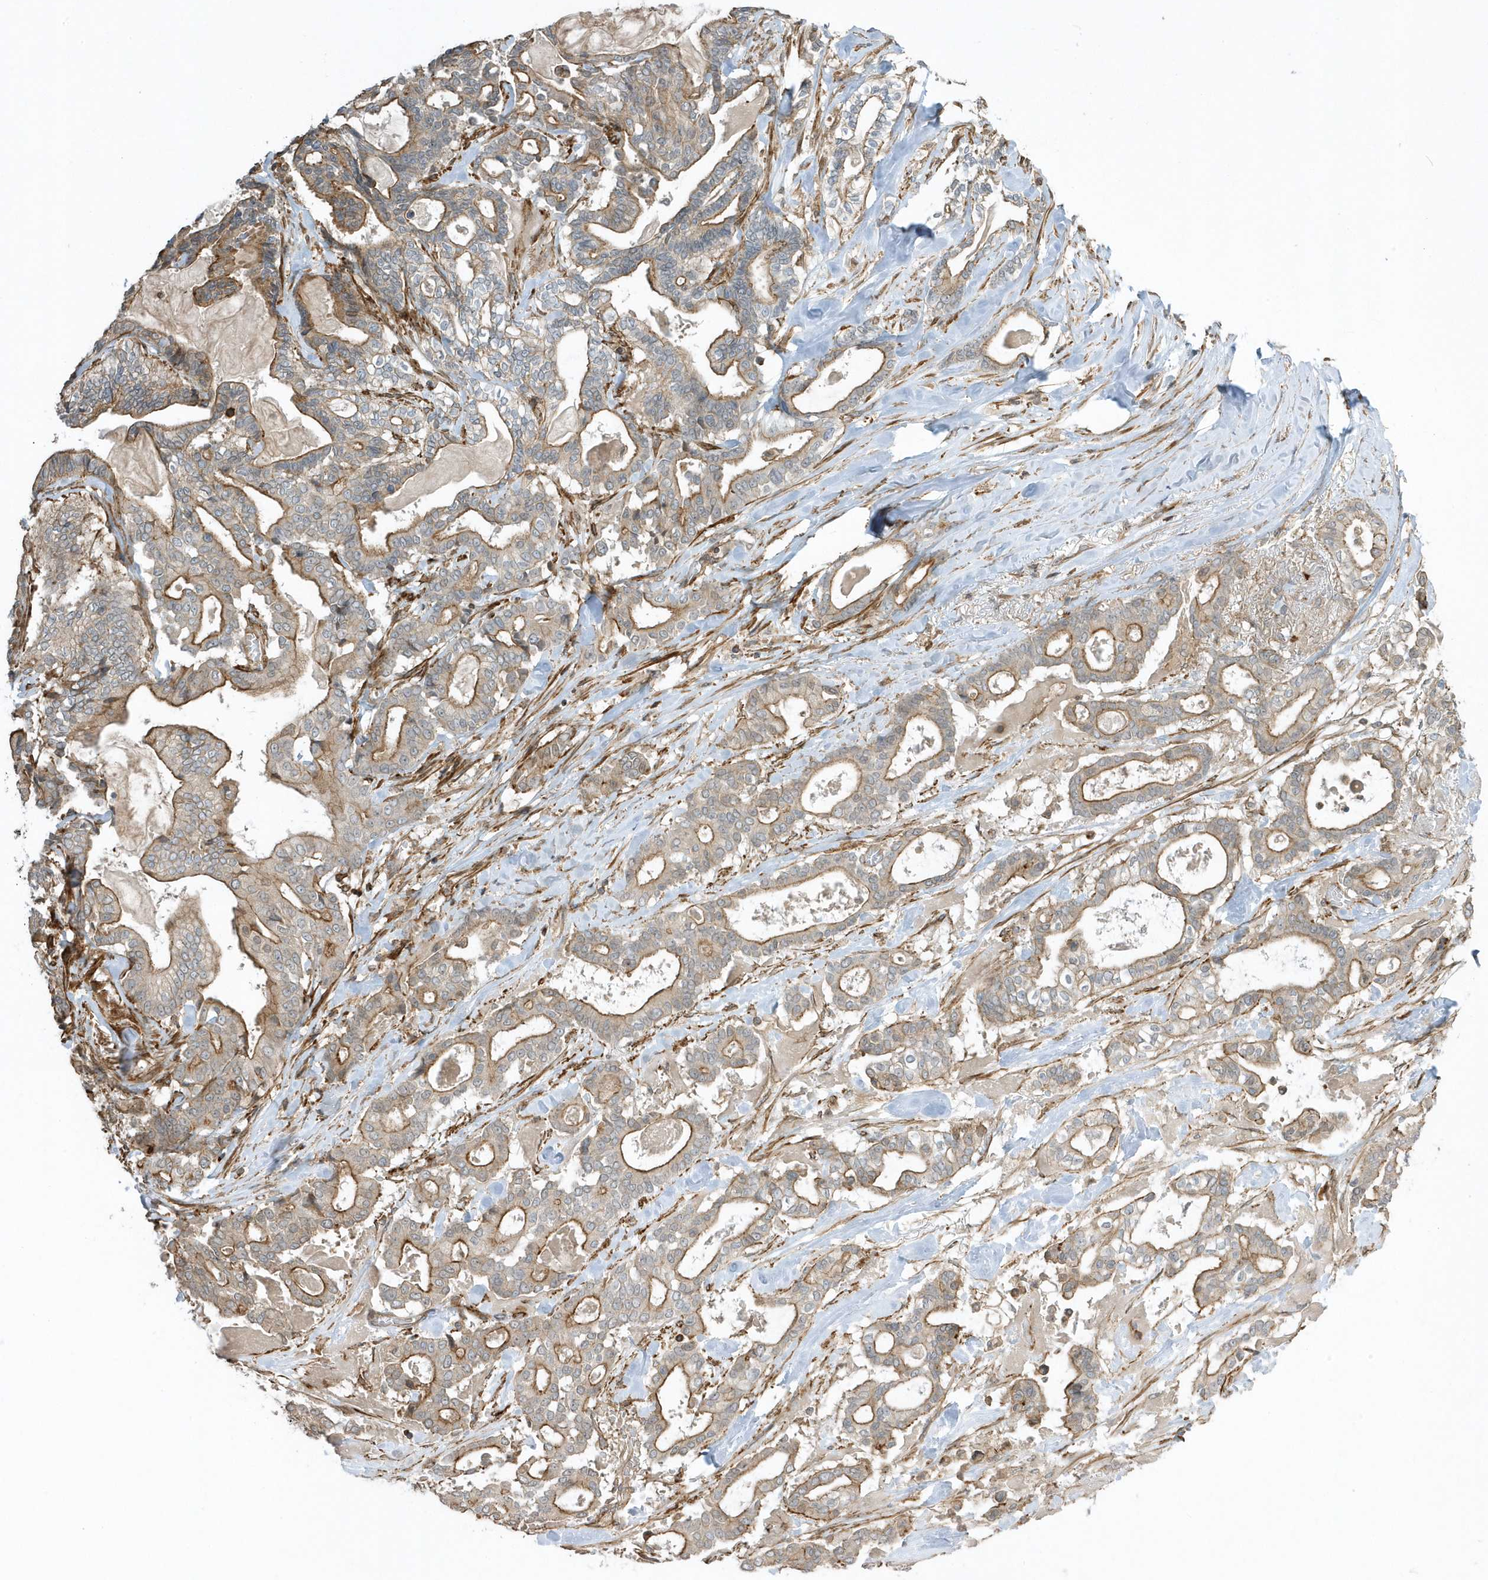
{"staining": {"intensity": "moderate", "quantity": "25%-75%", "location": "cytoplasmic/membranous"}, "tissue": "pancreatic cancer", "cell_type": "Tumor cells", "image_type": "cancer", "snomed": [{"axis": "morphology", "description": "Adenocarcinoma, NOS"}, {"axis": "topography", "description": "Pancreas"}], "caption": "This histopathology image displays immunohistochemistry (IHC) staining of human adenocarcinoma (pancreatic), with medium moderate cytoplasmic/membranous staining in about 25%-75% of tumor cells.", "gene": "ZBTB8A", "patient": {"sex": "male", "age": 63}}